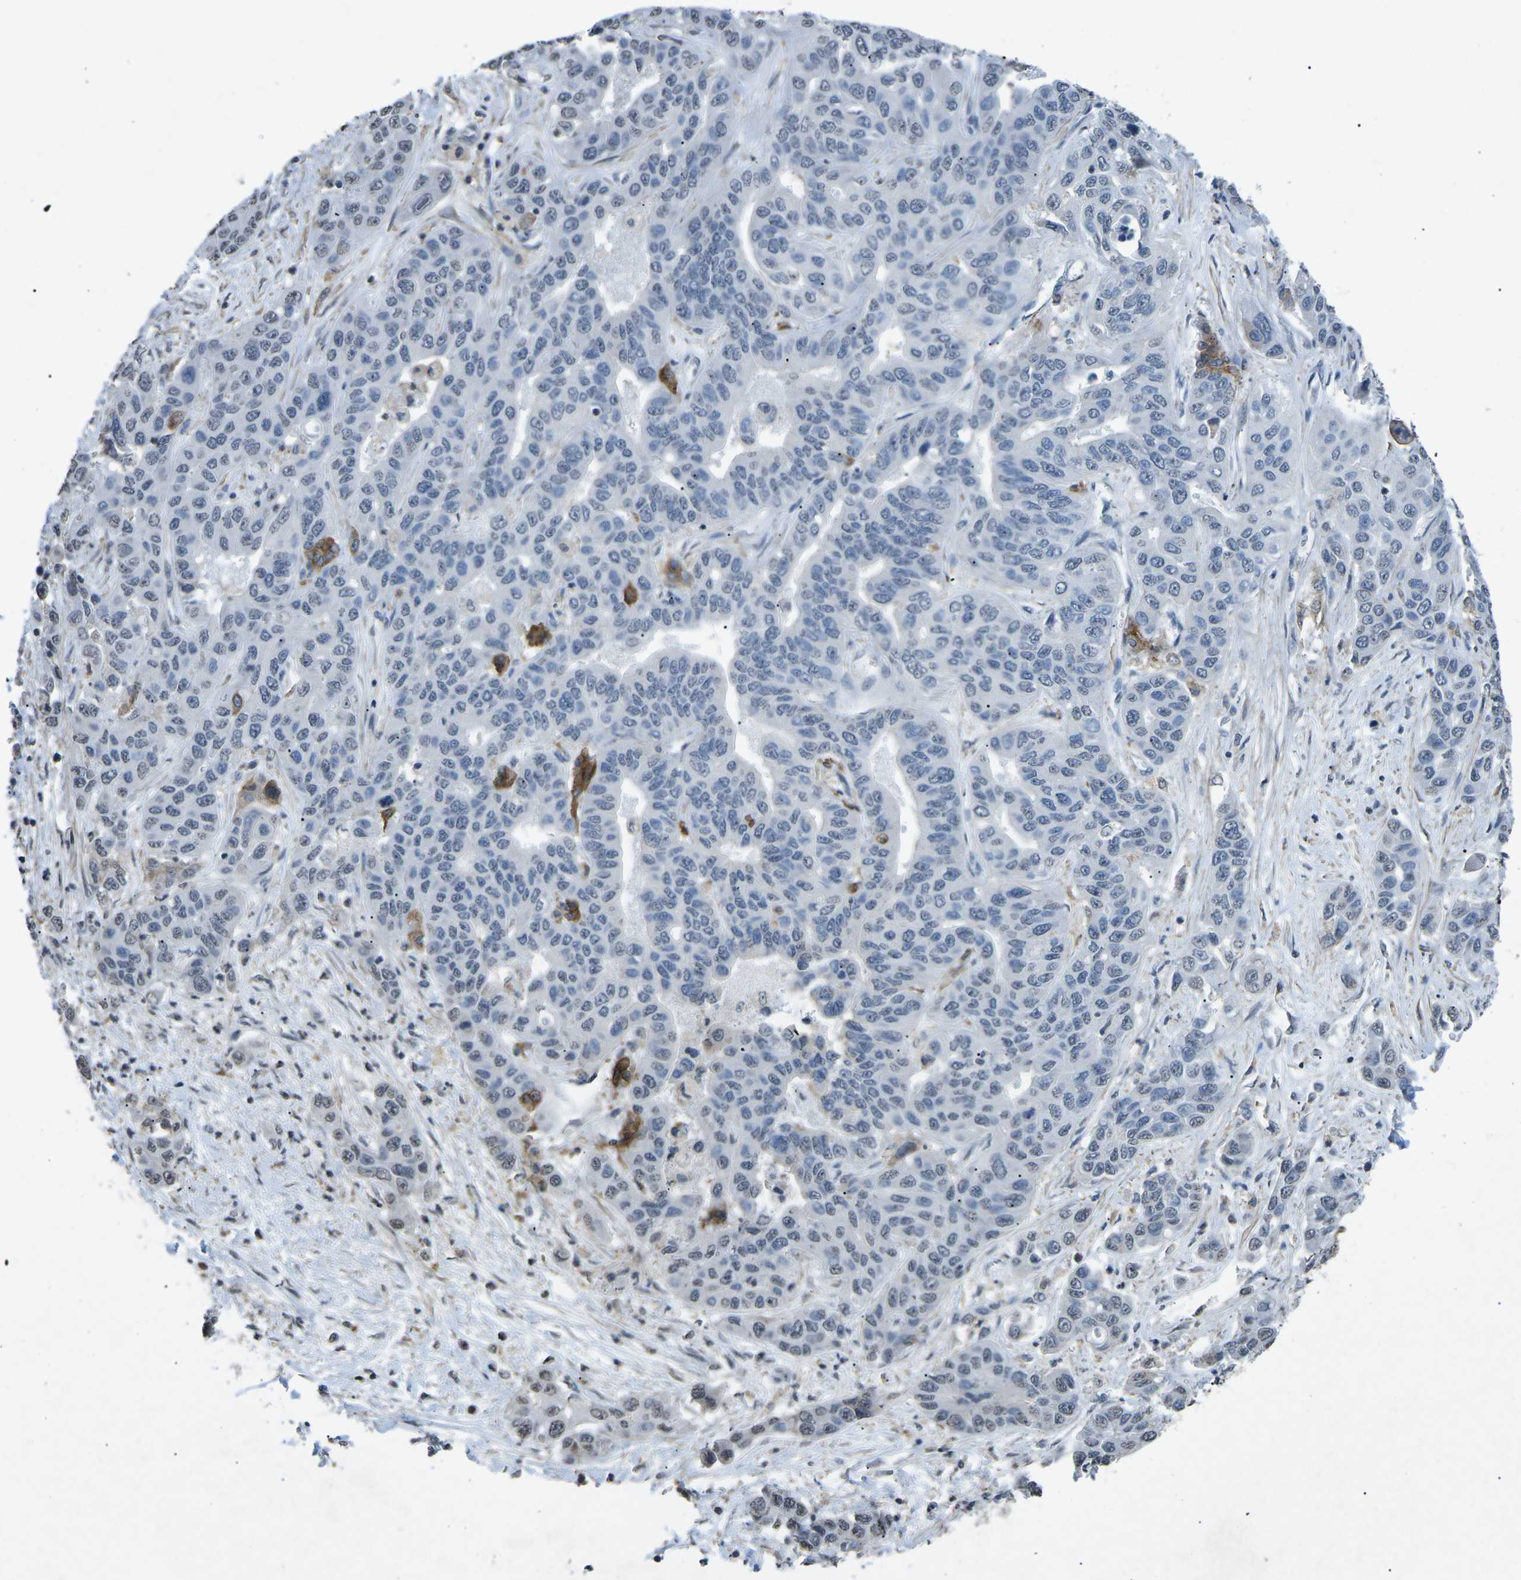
{"staining": {"intensity": "weak", "quantity": "<25%", "location": "nuclear"}, "tissue": "liver cancer", "cell_type": "Tumor cells", "image_type": "cancer", "snomed": [{"axis": "morphology", "description": "Cholangiocarcinoma"}, {"axis": "topography", "description": "Liver"}], "caption": "Tumor cells show no significant staining in liver cancer (cholangiocarcinoma). (DAB immunohistochemistry with hematoxylin counter stain).", "gene": "TFR2", "patient": {"sex": "female", "age": 52}}